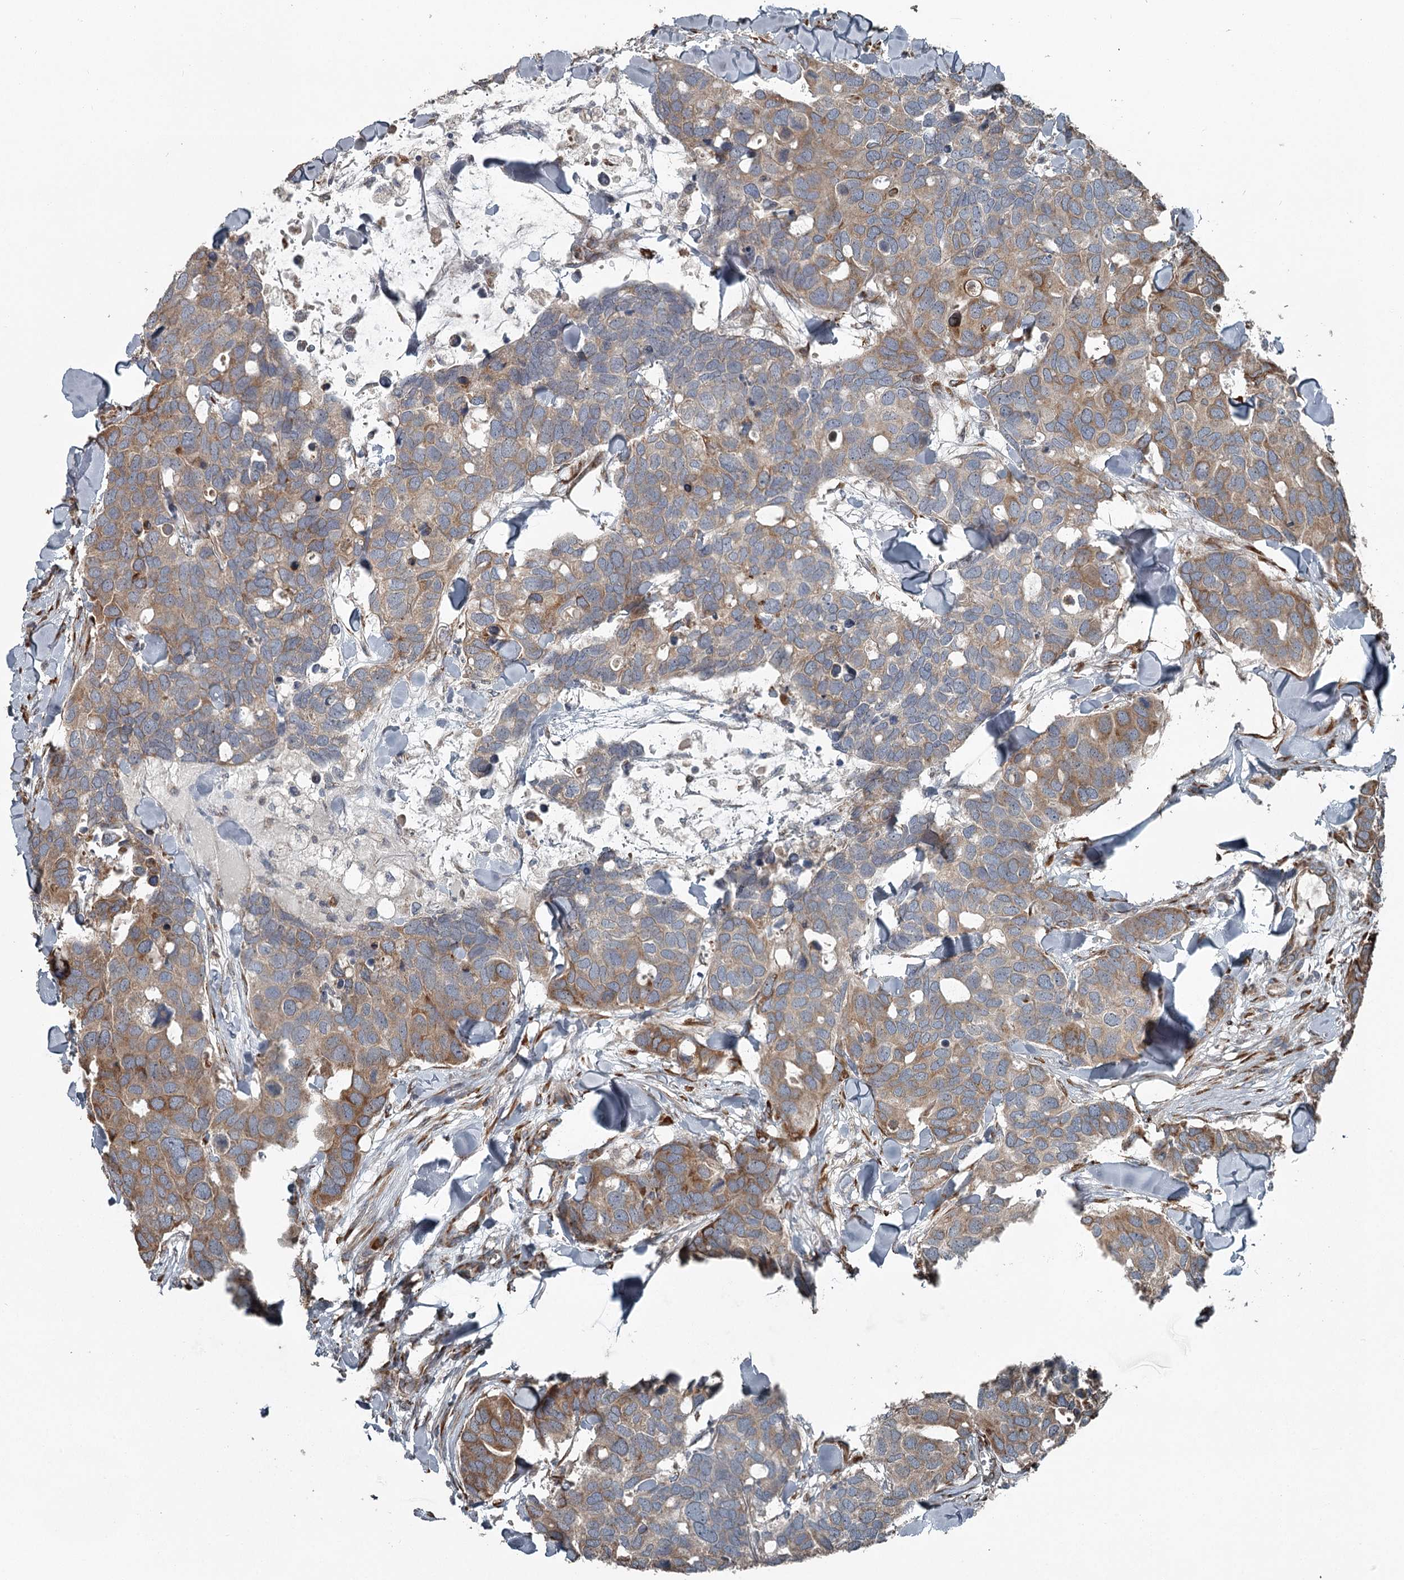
{"staining": {"intensity": "moderate", "quantity": "25%-75%", "location": "cytoplasmic/membranous"}, "tissue": "breast cancer", "cell_type": "Tumor cells", "image_type": "cancer", "snomed": [{"axis": "morphology", "description": "Duct carcinoma"}, {"axis": "topography", "description": "Breast"}], "caption": "The immunohistochemical stain shows moderate cytoplasmic/membranous expression in tumor cells of breast intraductal carcinoma tissue.", "gene": "RASSF8", "patient": {"sex": "female", "age": 83}}